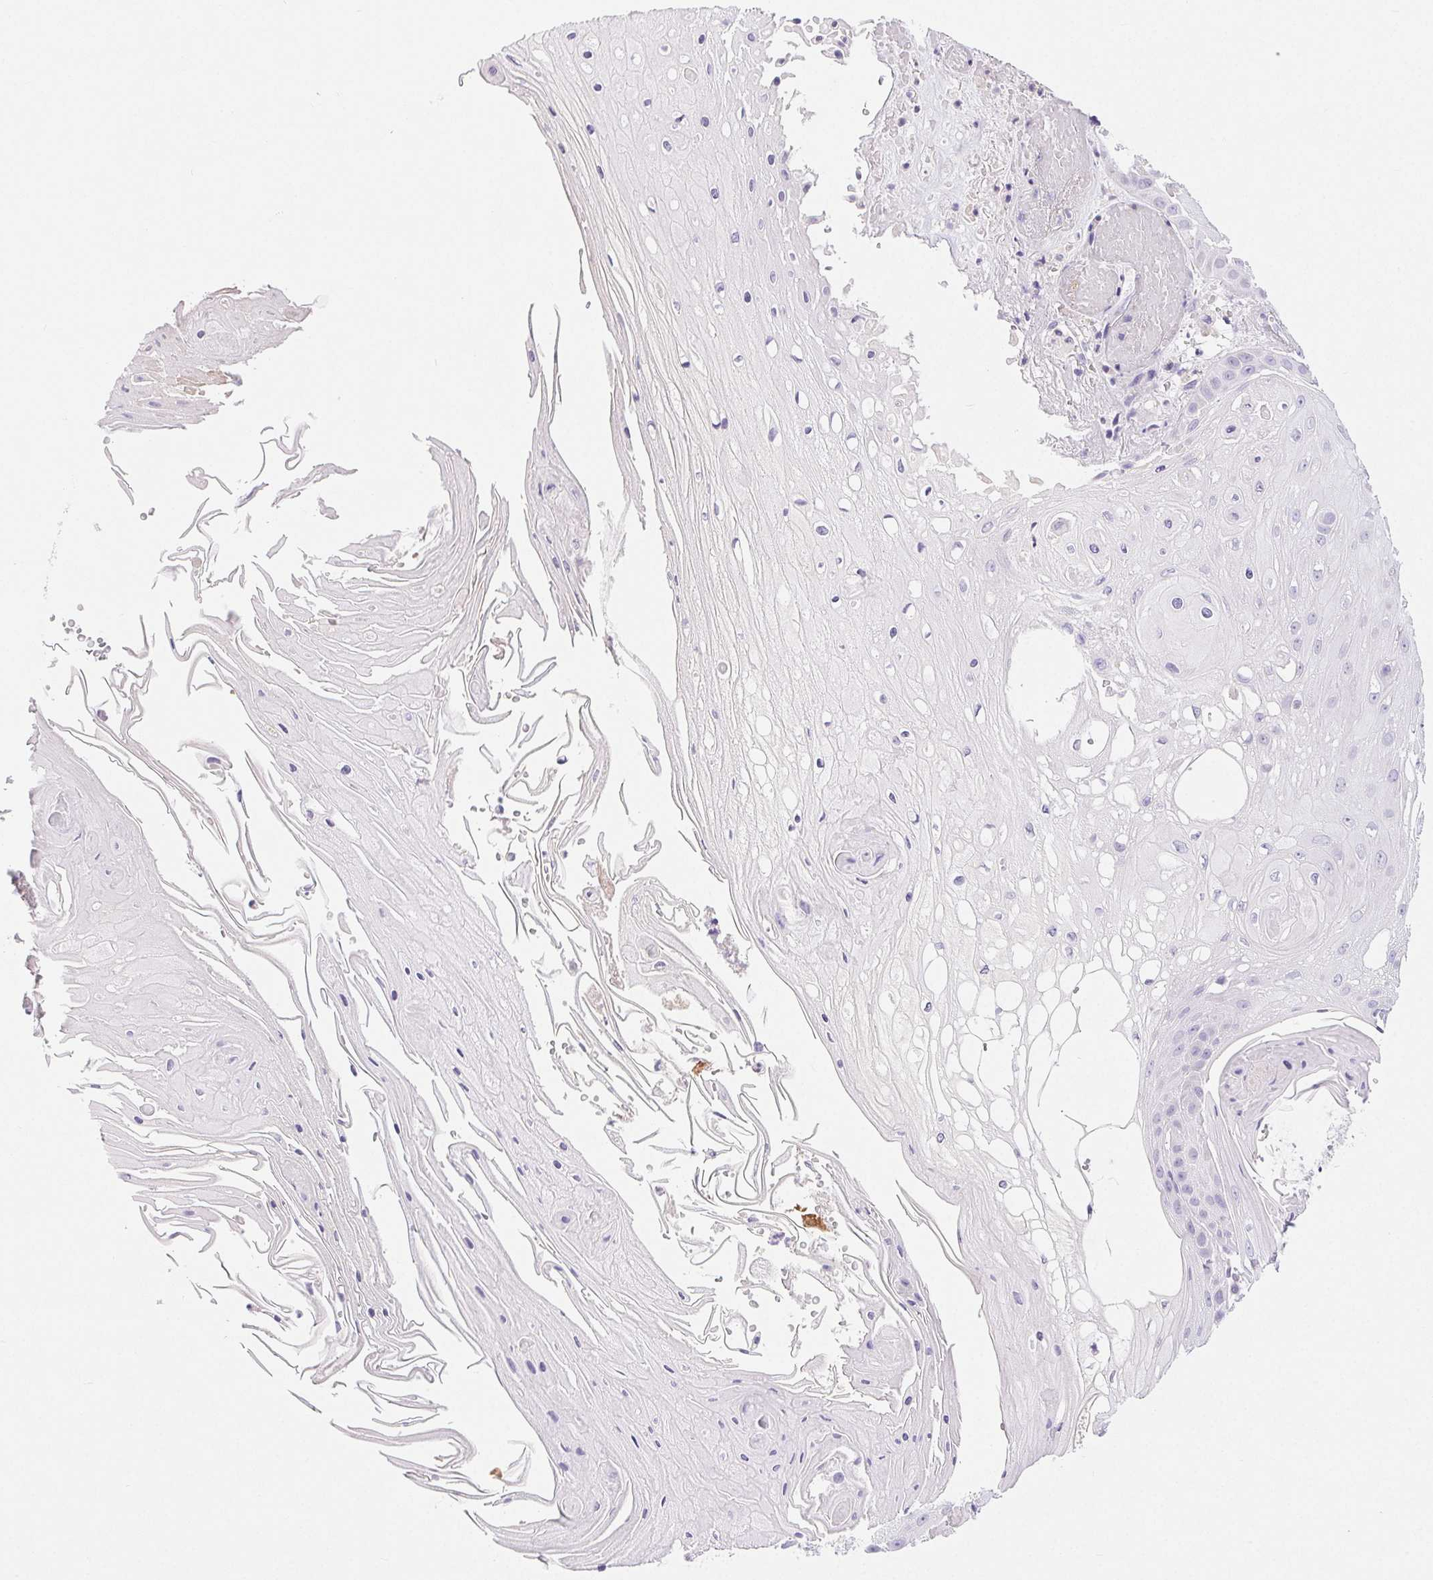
{"staining": {"intensity": "negative", "quantity": "none", "location": "none"}, "tissue": "skin cancer", "cell_type": "Tumor cells", "image_type": "cancer", "snomed": [{"axis": "morphology", "description": "Squamous cell carcinoma, NOS"}, {"axis": "topography", "description": "Skin"}], "caption": "The IHC histopathology image has no significant positivity in tumor cells of squamous cell carcinoma (skin) tissue. Nuclei are stained in blue.", "gene": "ARHGAP11B", "patient": {"sex": "male", "age": 70}}